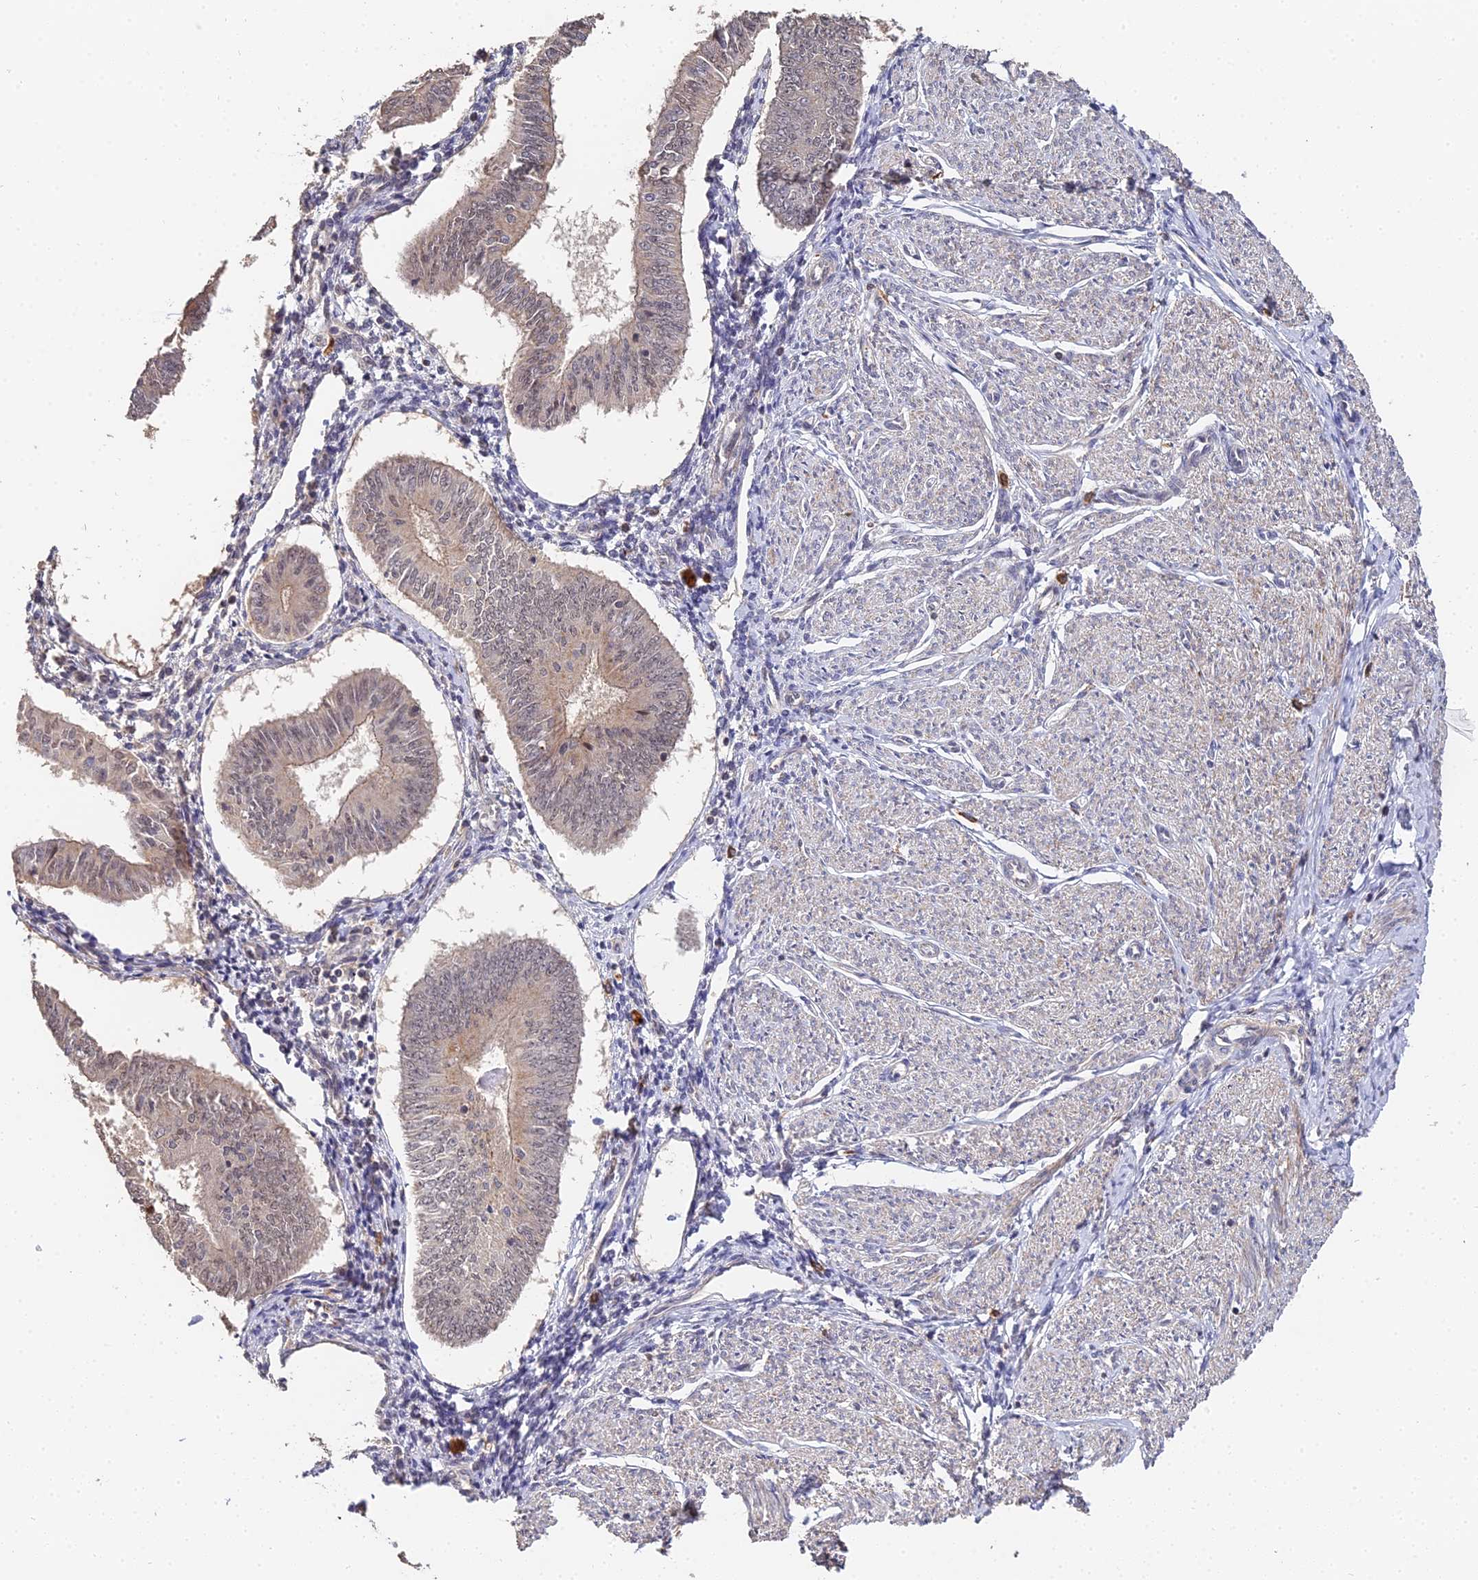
{"staining": {"intensity": "weak", "quantity": ">75%", "location": "cytoplasmic/membranous,nuclear"}, "tissue": "endometrial cancer", "cell_type": "Tumor cells", "image_type": "cancer", "snomed": [{"axis": "morphology", "description": "Adenocarcinoma, NOS"}, {"axis": "topography", "description": "Endometrium"}], "caption": "Protein analysis of adenocarcinoma (endometrial) tissue exhibits weak cytoplasmic/membranous and nuclear staining in about >75% of tumor cells. (DAB (3,3'-diaminobenzidine) IHC with brightfield microscopy, high magnification).", "gene": "LSM5", "patient": {"sex": "female", "age": 58}}